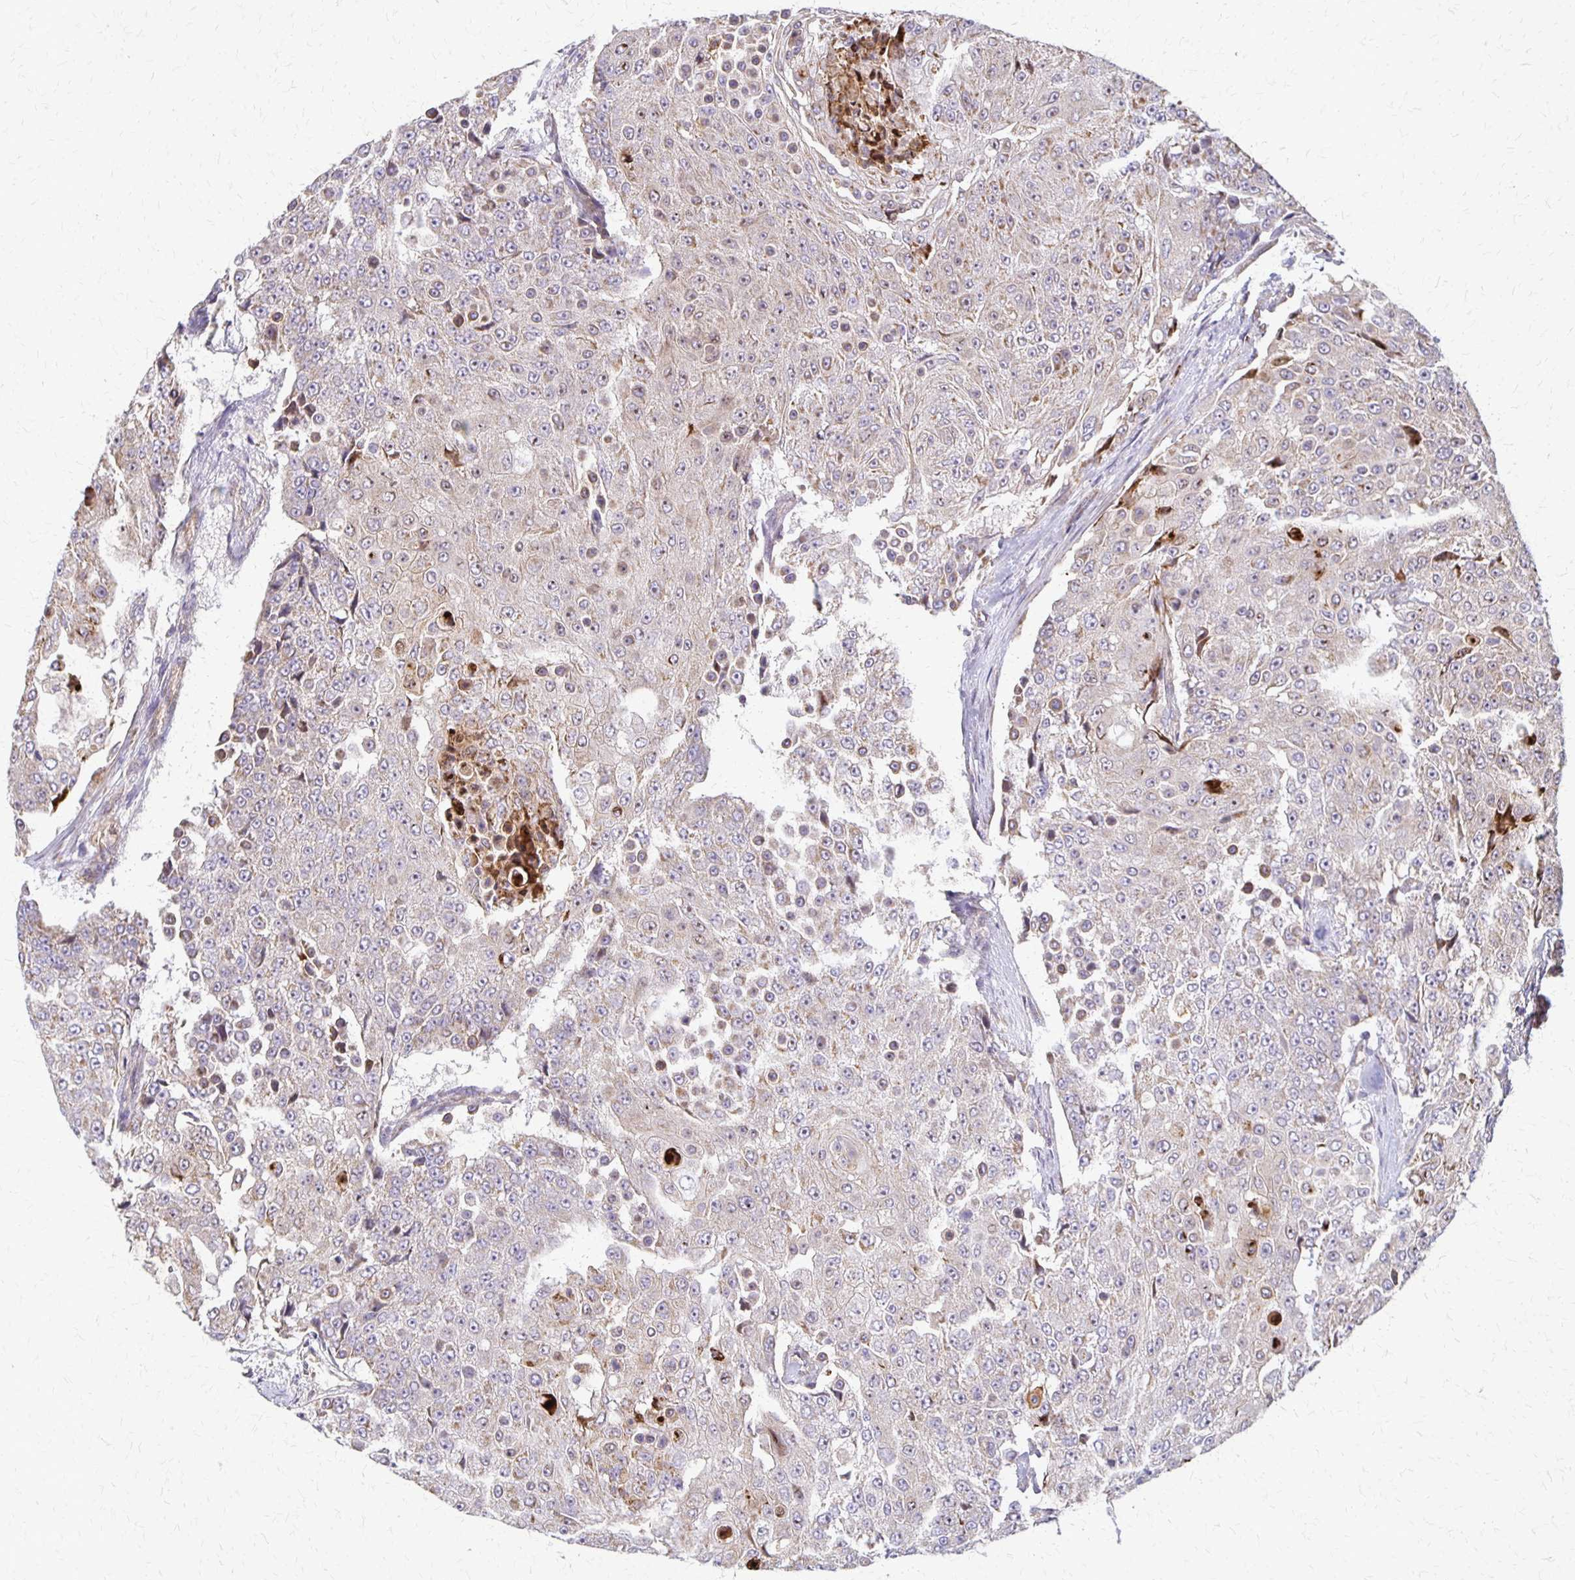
{"staining": {"intensity": "negative", "quantity": "none", "location": "none"}, "tissue": "urothelial cancer", "cell_type": "Tumor cells", "image_type": "cancer", "snomed": [{"axis": "morphology", "description": "Urothelial carcinoma, High grade"}, {"axis": "topography", "description": "Urinary bladder"}], "caption": "Urothelial cancer stained for a protein using IHC exhibits no positivity tumor cells.", "gene": "EIF4EBP2", "patient": {"sex": "female", "age": 63}}